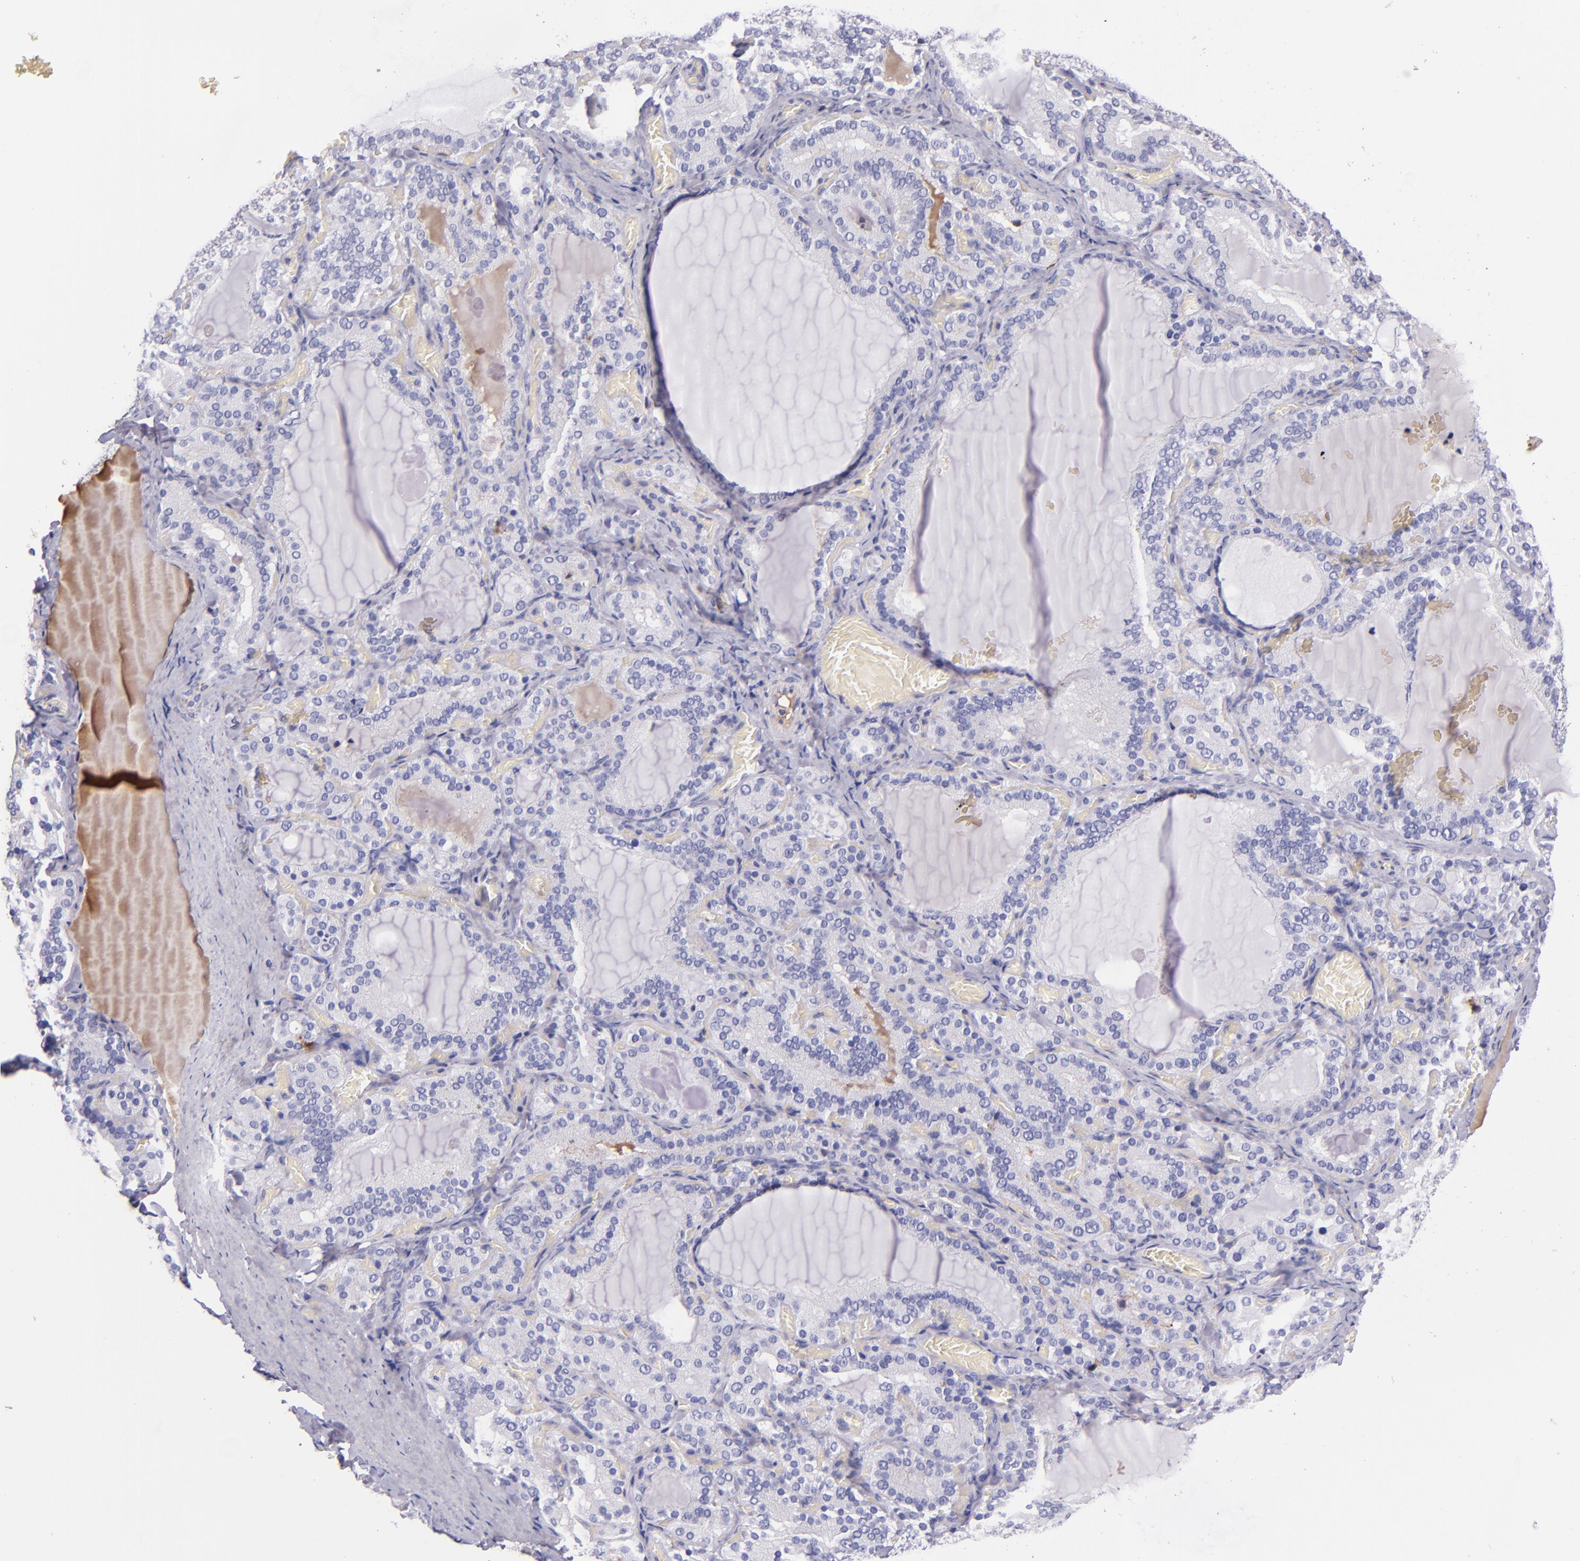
{"staining": {"intensity": "negative", "quantity": "none", "location": "none"}, "tissue": "thyroid gland", "cell_type": "Glandular cells", "image_type": "normal", "snomed": [{"axis": "morphology", "description": "Normal tissue, NOS"}, {"axis": "topography", "description": "Thyroid gland"}], "caption": "Immunohistochemistry (IHC) micrograph of benign thyroid gland: thyroid gland stained with DAB (3,3'-diaminobenzidine) demonstrates no significant protein staining in glandular cells. Brightfield microscopy of immunohistochemistry stained with DAB (brown) and hematoxylin (blue), captured at high magnification.", "gene": "KNG1", "patient": {"sex": "female", "age": 33}}